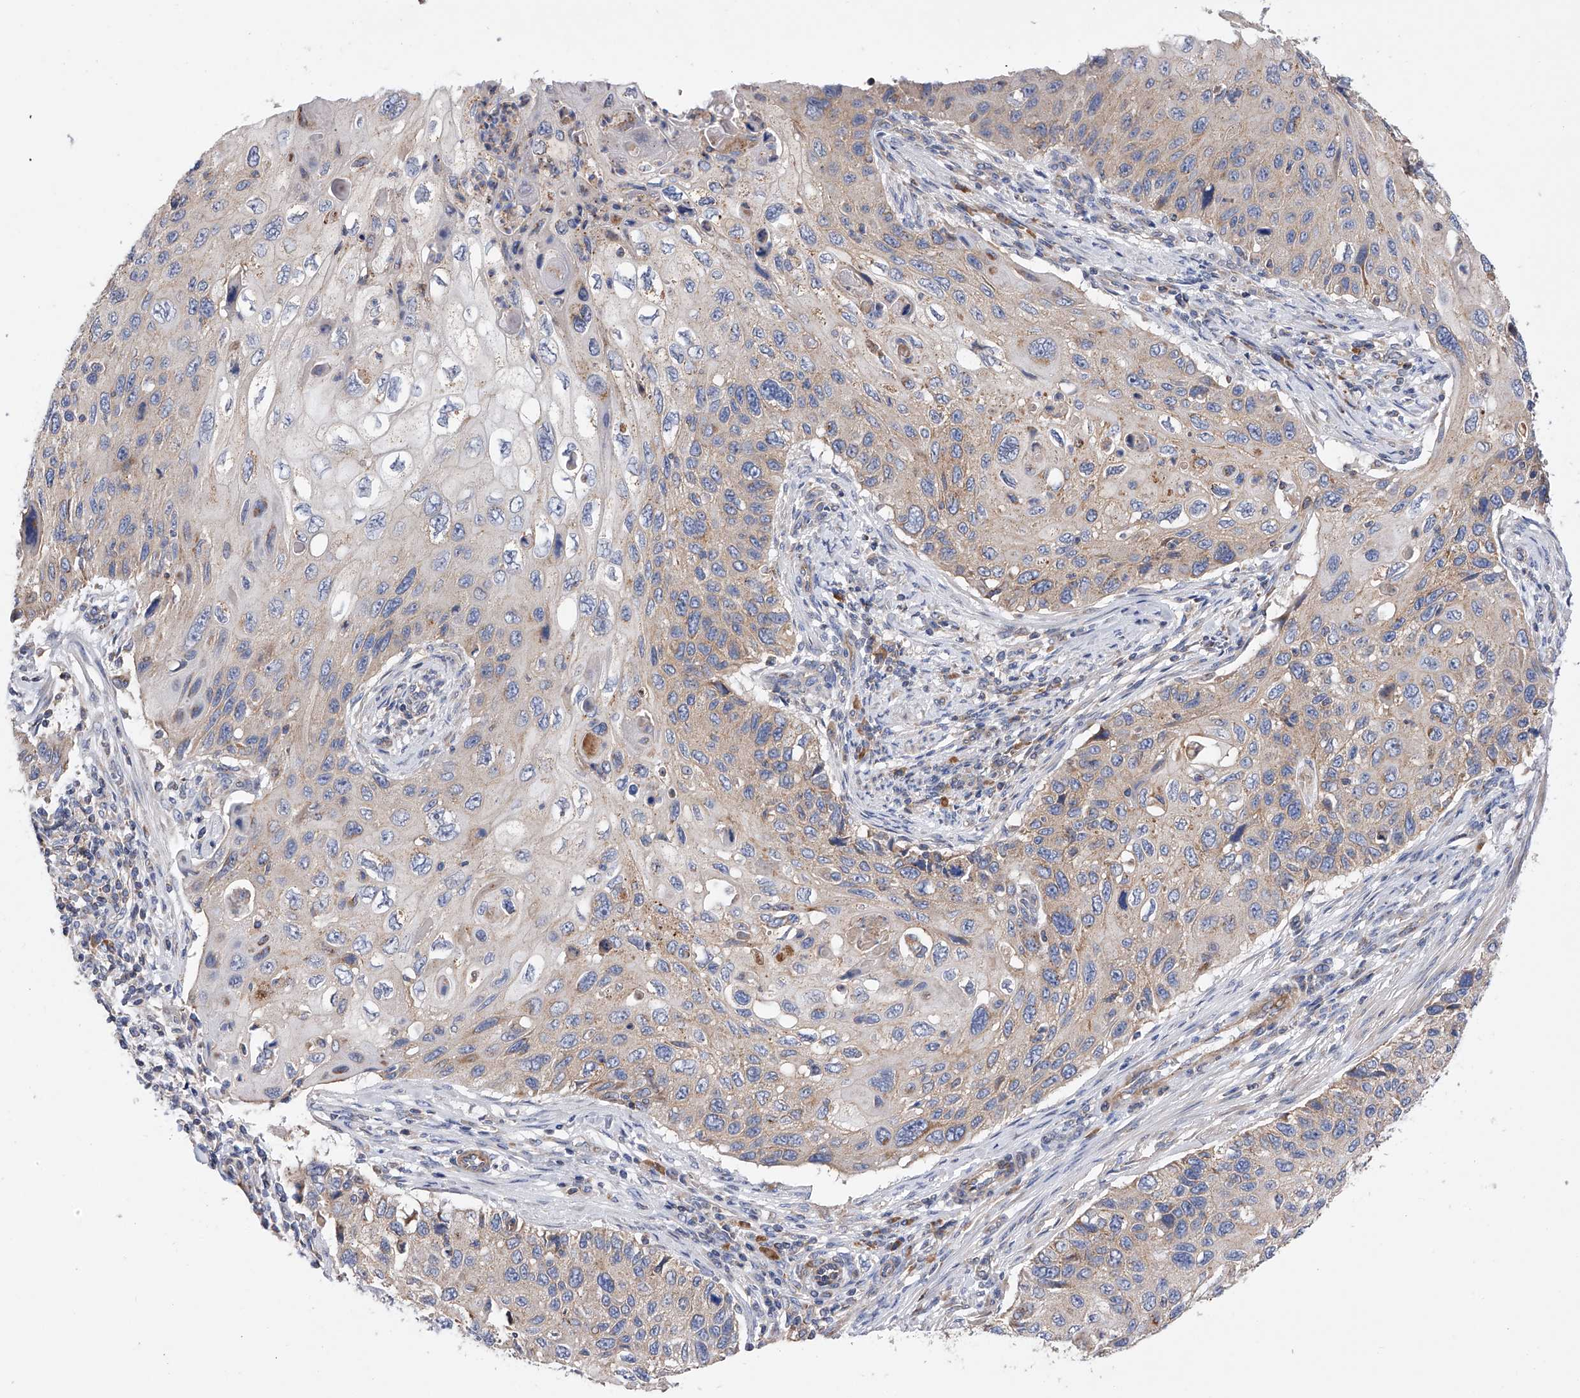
{"staining": {"intensity": "weak", "quantity": "25%-75%", "location": "cytoplasmic/membranous"}, "tissue": "cervical cancer", "cell_type": "Tumor cells", "image_type": "cancer", "snomed": [{"axis": "morphology", "description": "Squamous cell carcinoma, NOS"}, {"axis": "topography", "description": "Cervix"}], "caption": "Squamous cell carcinoma (cervical) tissue demonstrates weak cytoplasmic/membranous positivity in about 25%-75% of tumor cells (Brightfield microscopy of DAB IHC at high magnification).", "gene": "MLYCD", "patient": {"sex": "female", "age": 70}}